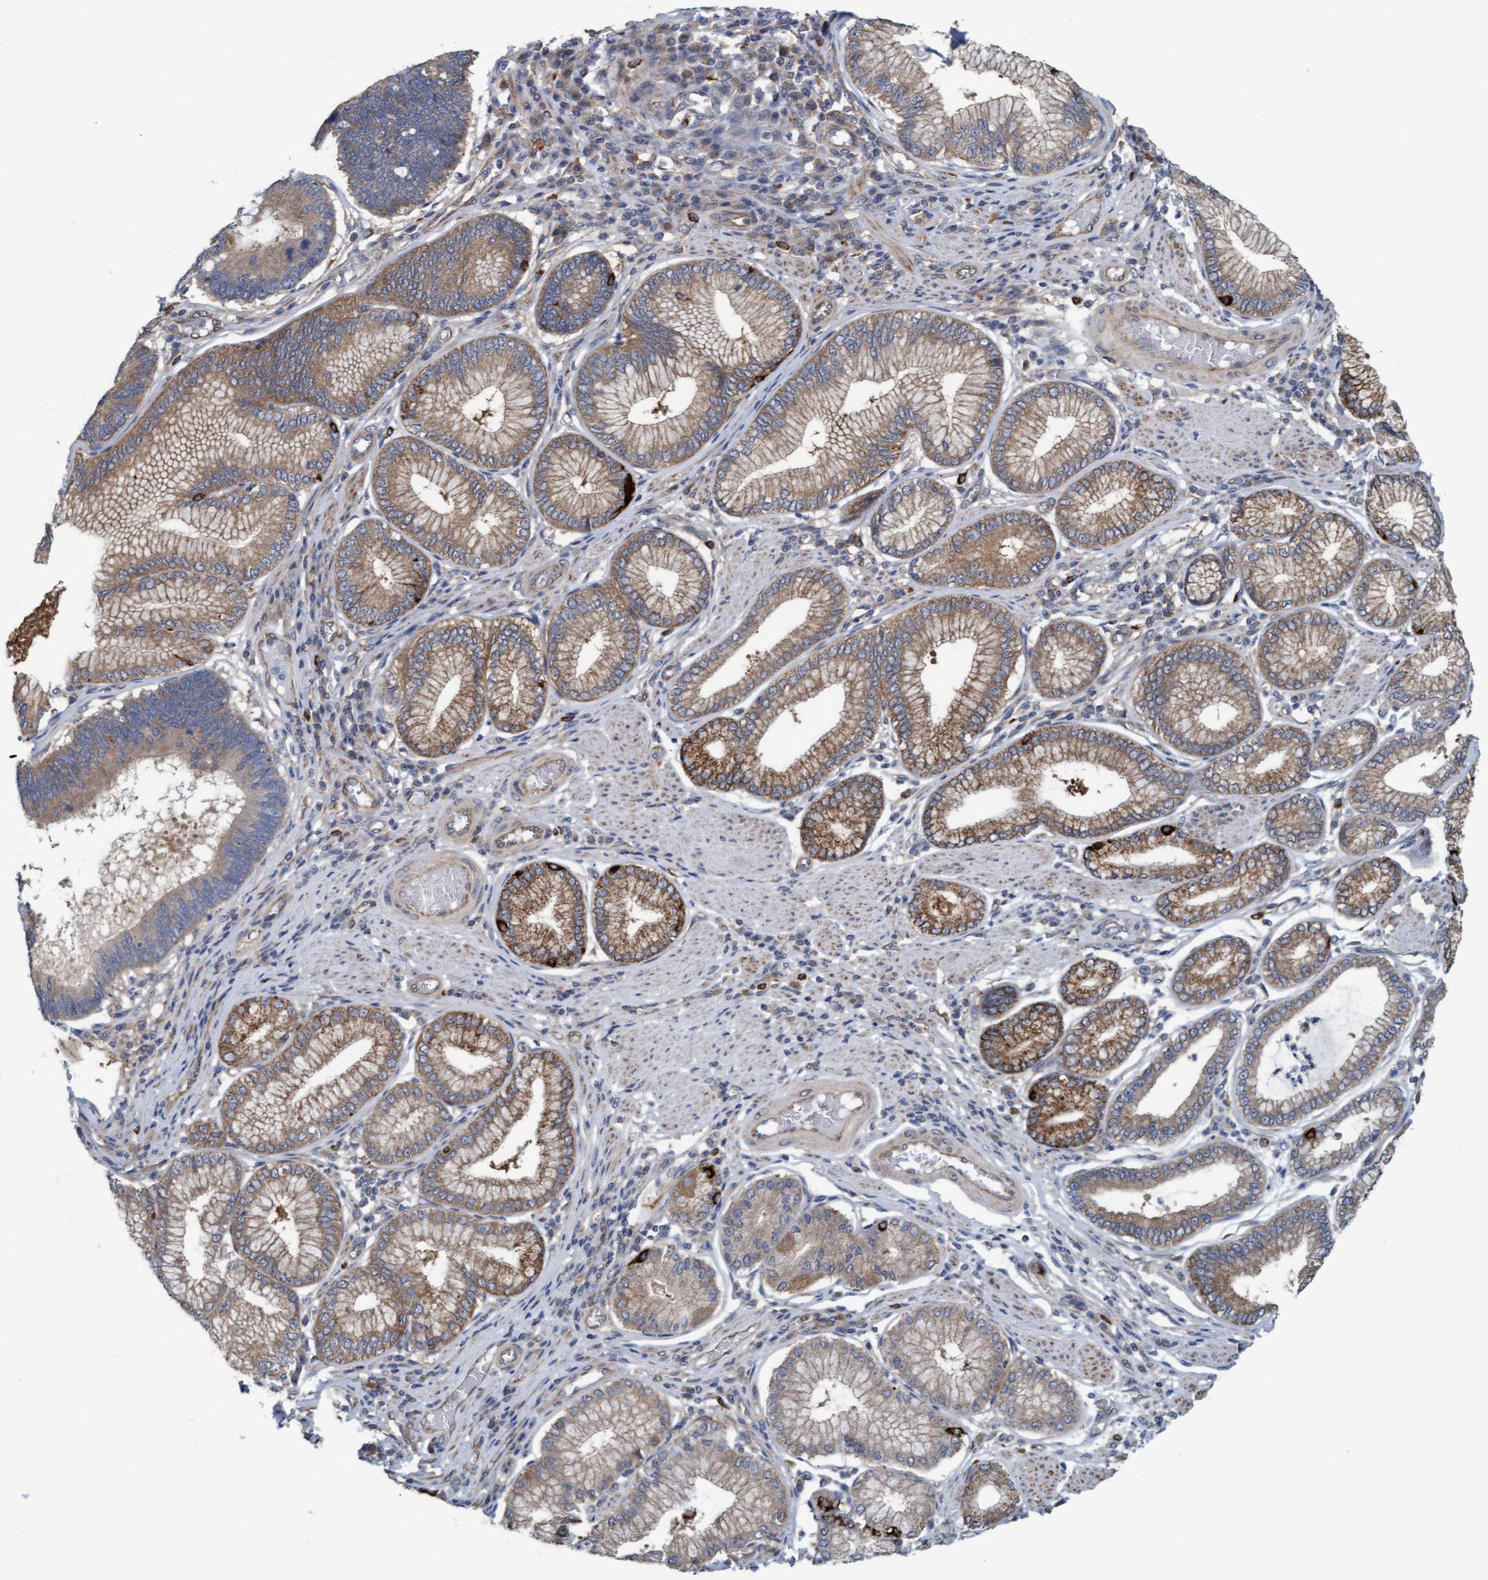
{"staining": {"intensity": "moderate", "quantity": ">75%", "location": "cytoplasmic/membranous"}, "tissue": "stomach cancer", "cell_type": "Tumor cells", "image_type": "cancer", "snomed": [{"axis": "morphology", "description": "Adenocarcinoma, NOS"}, {"axis": "topography", "description": "Stomach"}], "caption": "Immunohistochemistry (DAB (3,3'-diaminobenzidine)) staining of stomach cancer reveals moderate cytoplasmic/membranous protein positivity in approximately >75% of tumor cells.", "gene": "LRSAM1", "patient": {"sex": "male", "age": 59}}